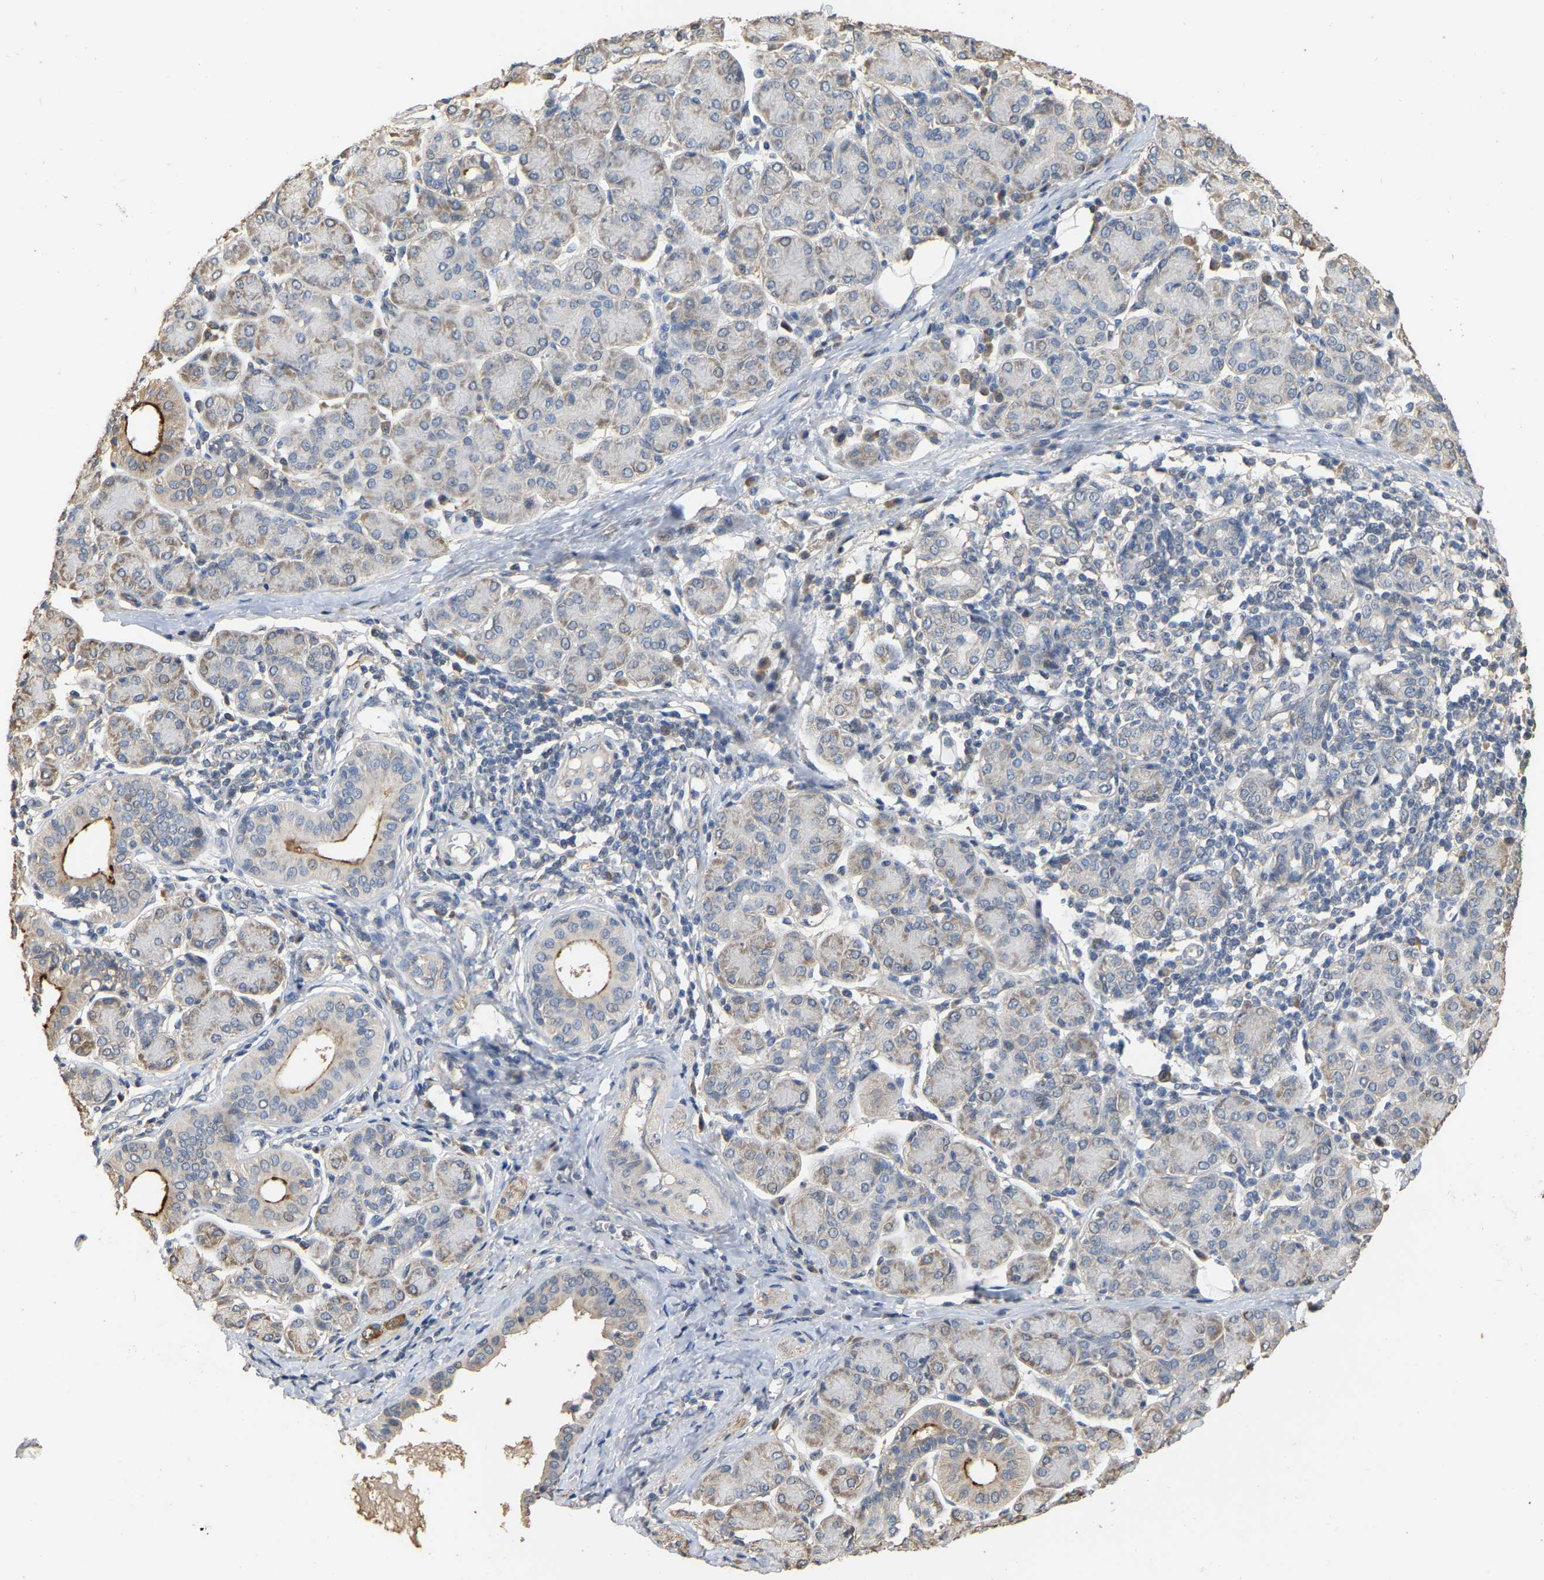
{"staining": {"intensity": "moderate", "quantity": "<25%", "location": "cytoplasmic/membranous"}, "tissue": "salivary gland", "cell_type": "Glandular cells", "image_type": "normal", "snomed": [{"axis": "morphology", "description": "Normal tissue, NOS"}, {"axis": "morphology", "description": "Inflammation, NOS"}, {"axis": "topography", "description": "Lymph node"}, {"axis": "topography", "description": "Salivary gland"}], "caption": "A low amount of moderate cytoplasmic/membranous positivity is seen in about <25% of glandular cells in unremarkable salivary gland. The protein is stained brown, and the nuclei are stained in blue (DAB IHC with brightfield microscopy, high magnification).", "gene": "NCS1", "patient": {"sex": "male", "age": 3}}